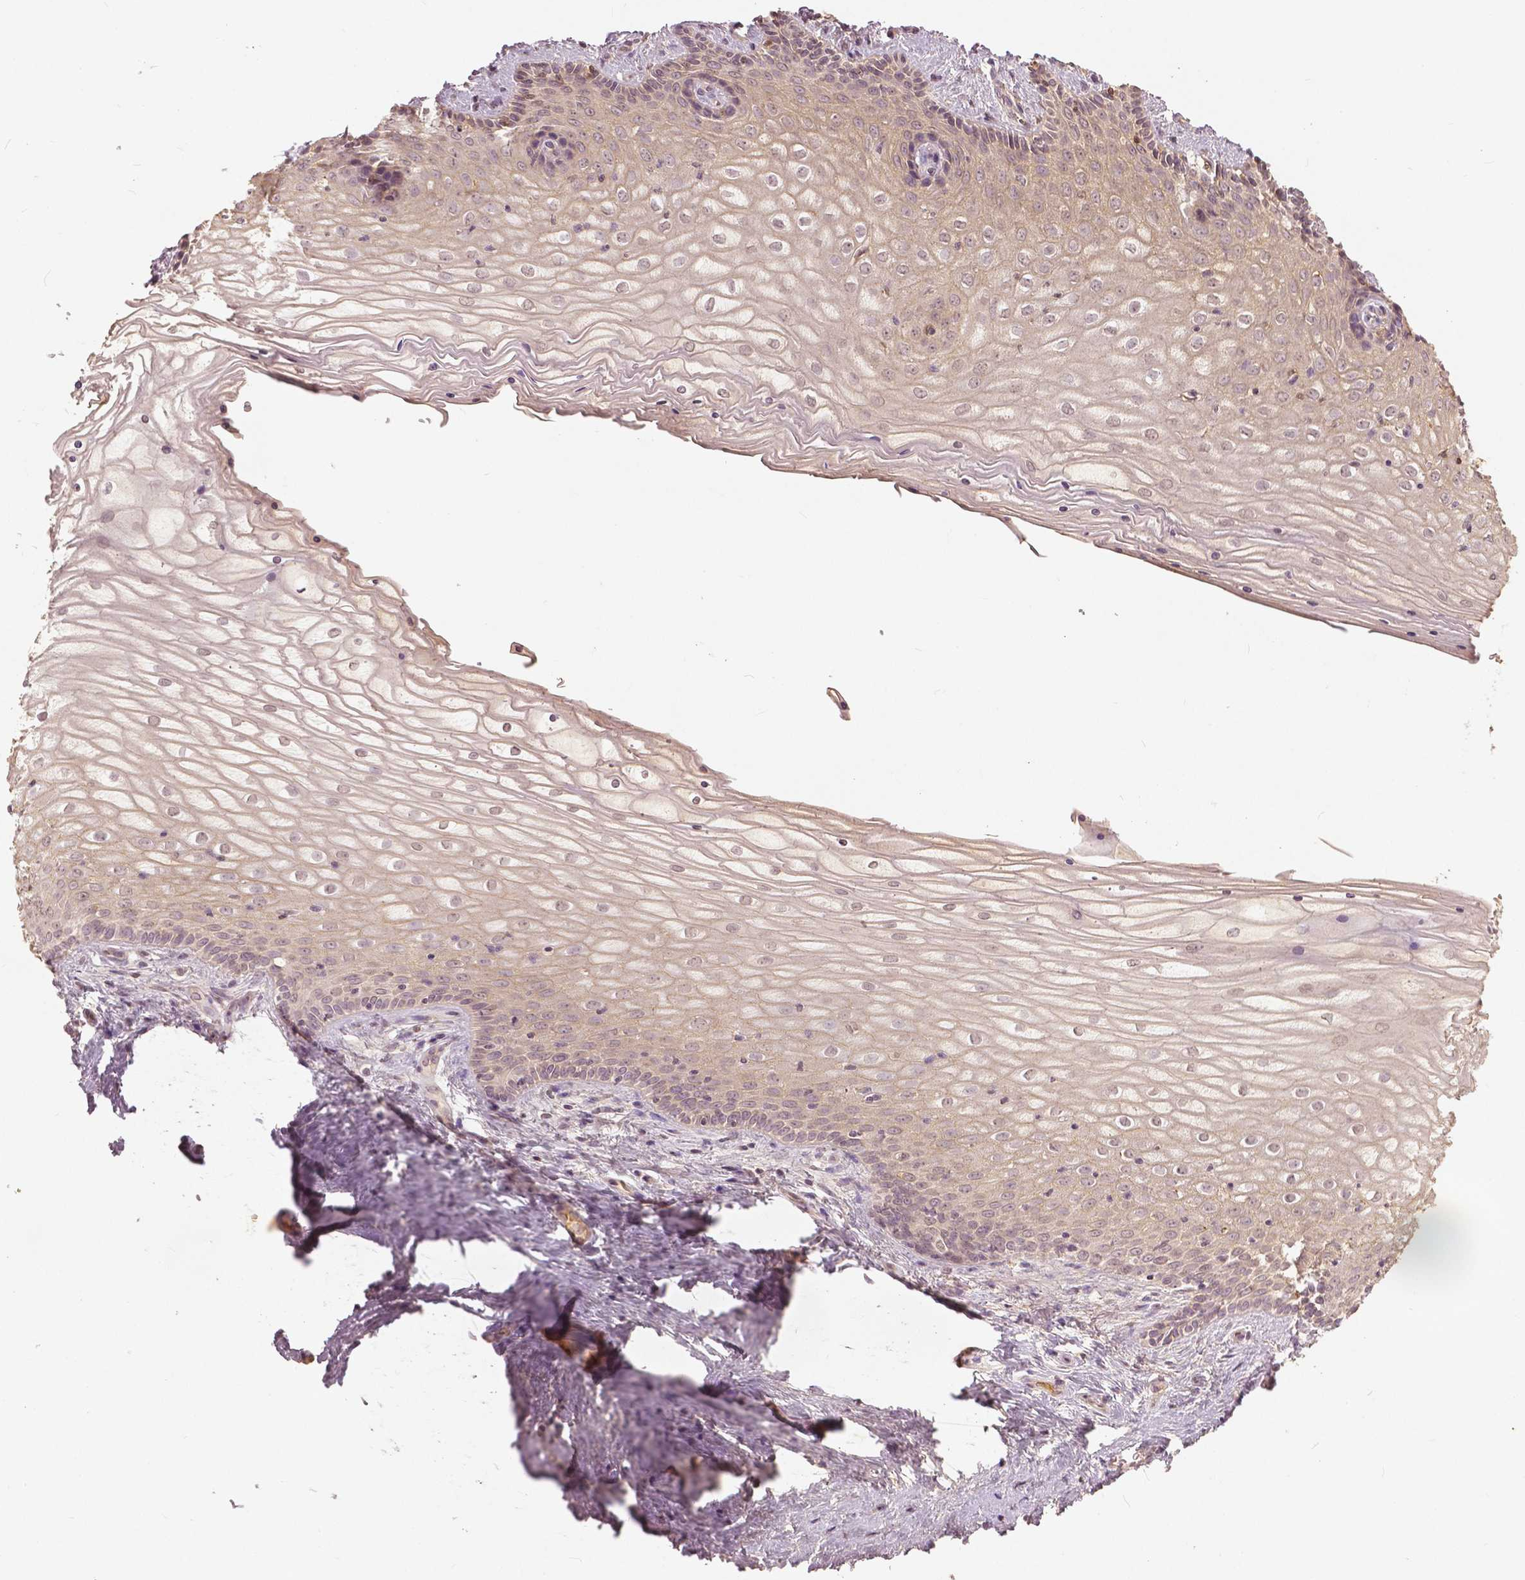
{"staining": {"intensity": "weak", "quantity": "25%-75%", "location": "cytoplasmic/membranous,nuclear"}, "tissue": "vagina", "cell_type": "Squamous epithelial cells", "image_type": "normal", "snomed": [{"axis": "morphology", "description": "Normal tissue, NOS"}, {"axis": "topography", "description": "Vagina"}], "caption": "A low amount of weak cytoplasmic/membranous,nuclear staining is identified in about 25%-75% of squamous epithelial cells in unremarkable vagina.", "gene": "ANGPTL4", "patient": {"sex": "female", "age": 45}}